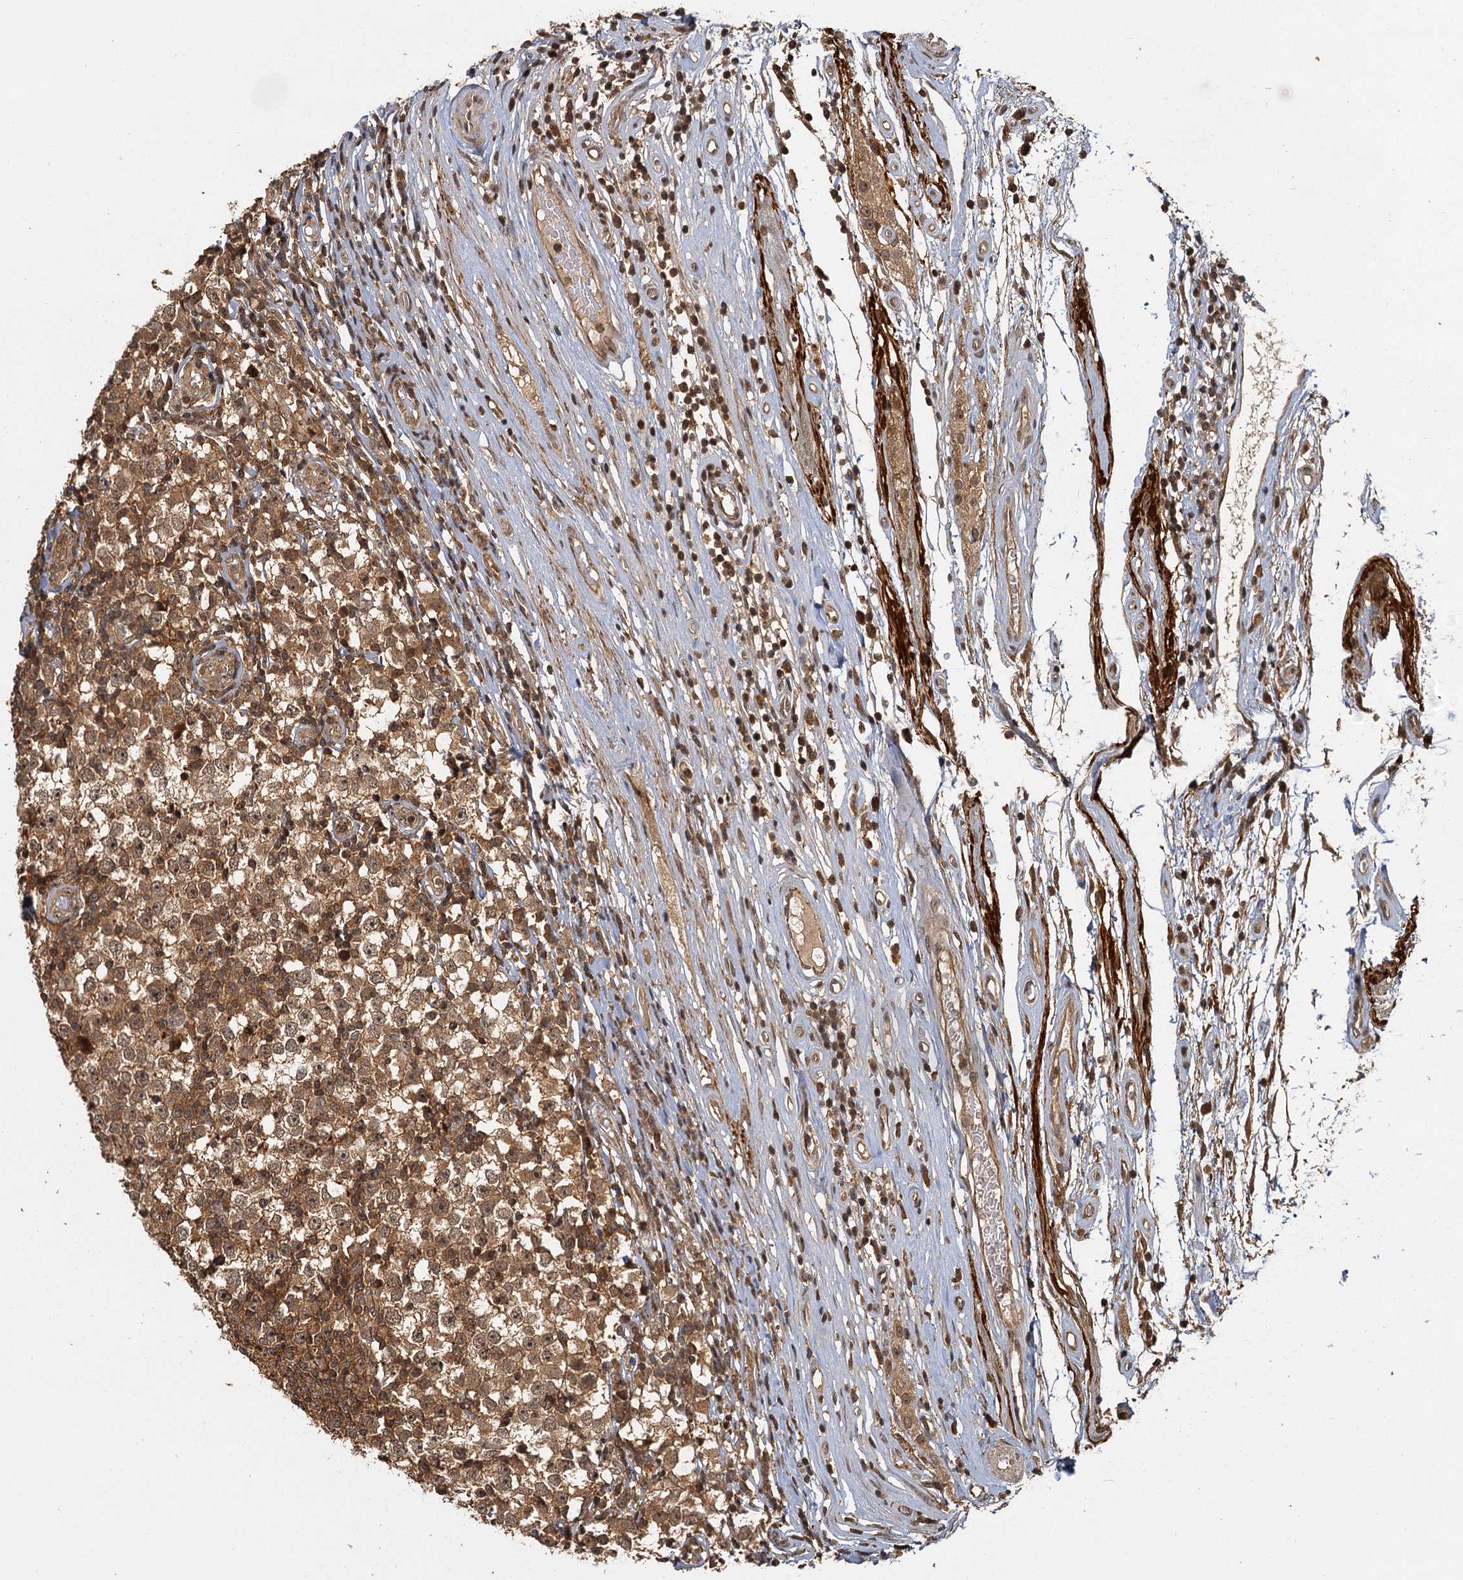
{"staining": {"intensity": "moderate", "quantity": ">75%", "location": "cytoplasmic/membranous,nuclear"}, "tissue": "testis cancer", "cell_type": "Tumor cells", "image_type": "cancer", "snomed": [{"axis": "morphology", "description": "Seminoma, NOS"}, {"axis": "topography", "description": "Testis"}], "caption": "Testis seminoma stained with a protein marker shows moderate staining in tumor cells.", "gene": "ZNF549", "patient": {"sex": "male", "age": 65}}